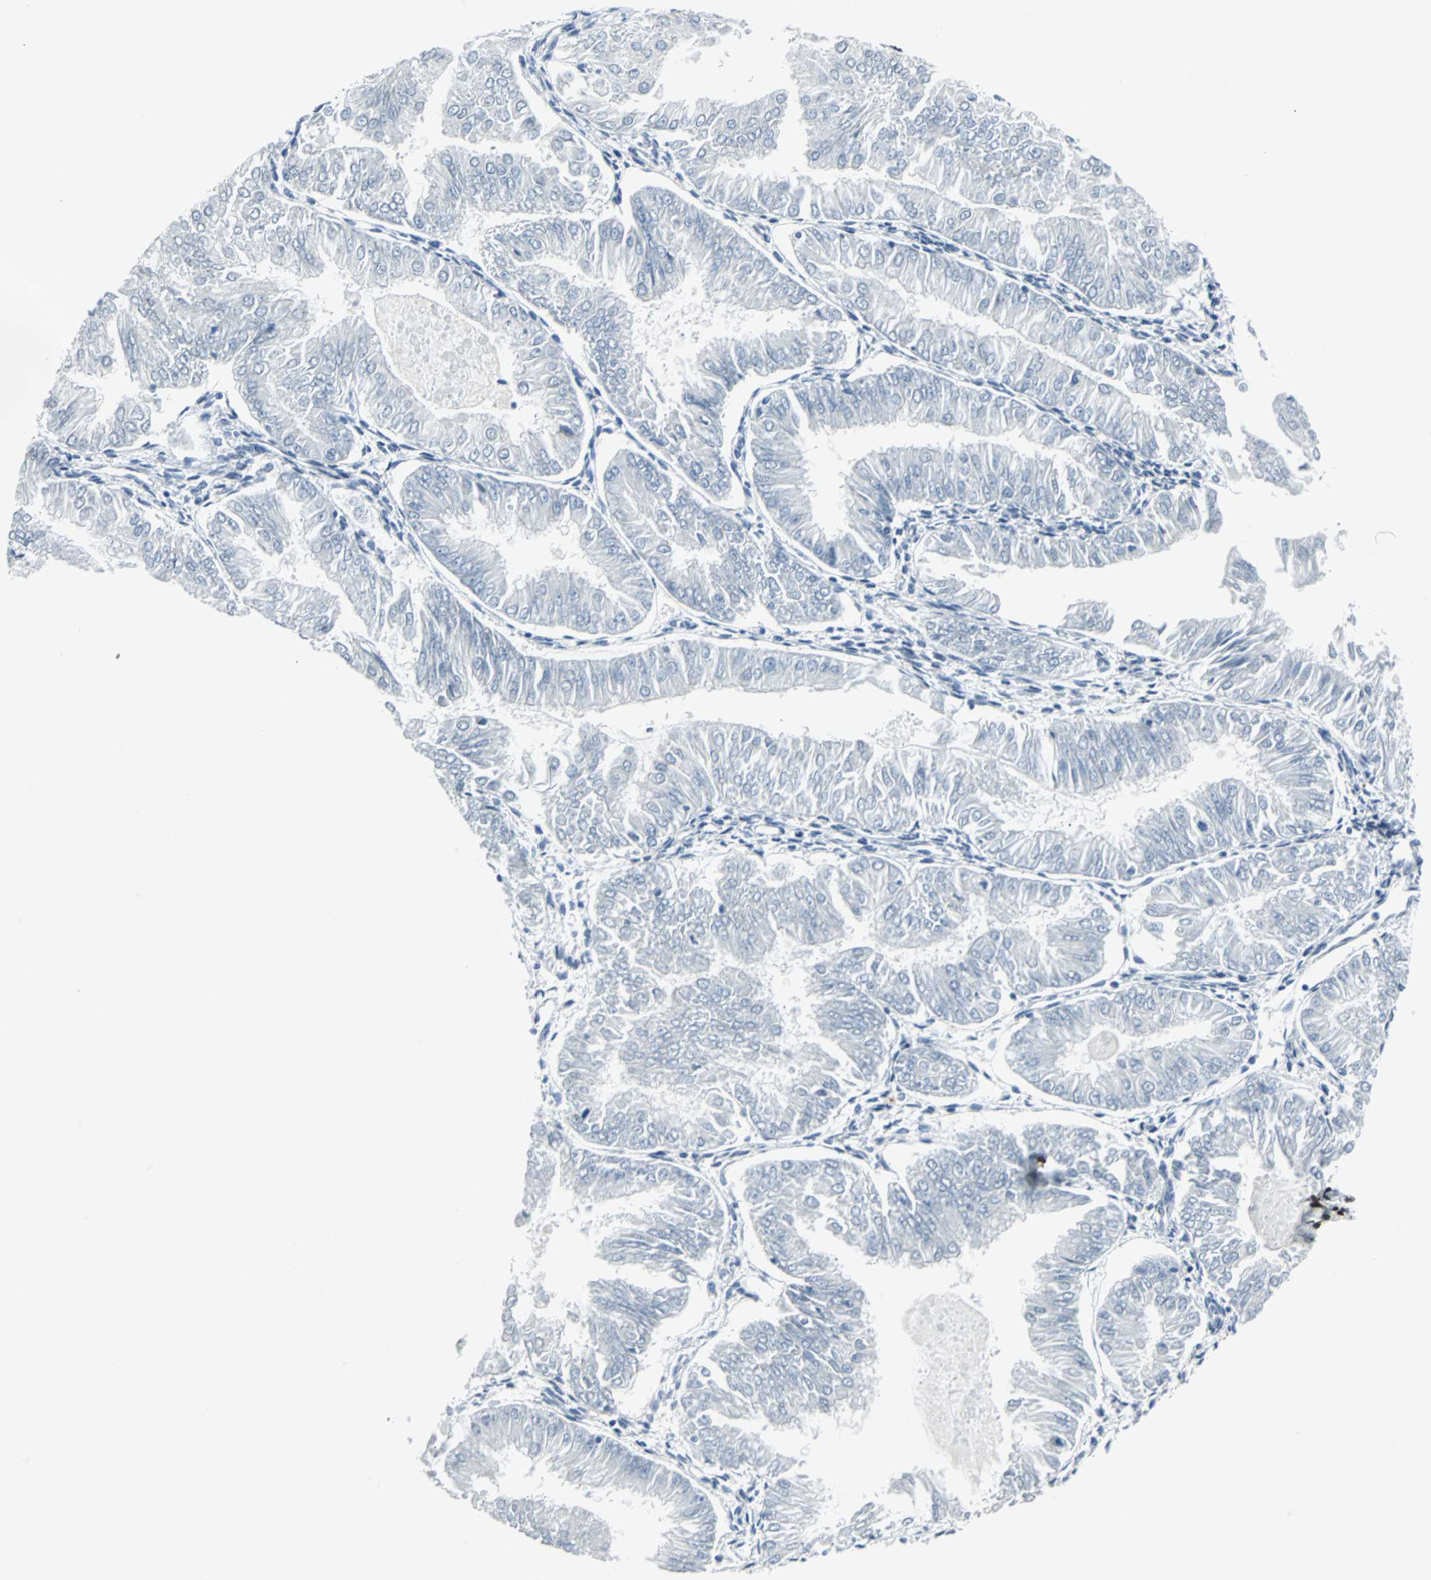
{"staining": {"intensity": "negative", "quantity": "none", "location": "none"}, "tissue": "endometrial cancer", "cell_type": "Tumor cells", "image_type": "cancer", "snomed": [{"axis": "morphology", "description": "Adenocarcinoma, NOS"}, {"axis": "topography", "description": "Endometrium"}], "caption": "Tumor cells show no significant protein expression in endometrial adenocarcinoma.", "gene": "MEF2D", "patient": {"sex": "female", "age": 53}}